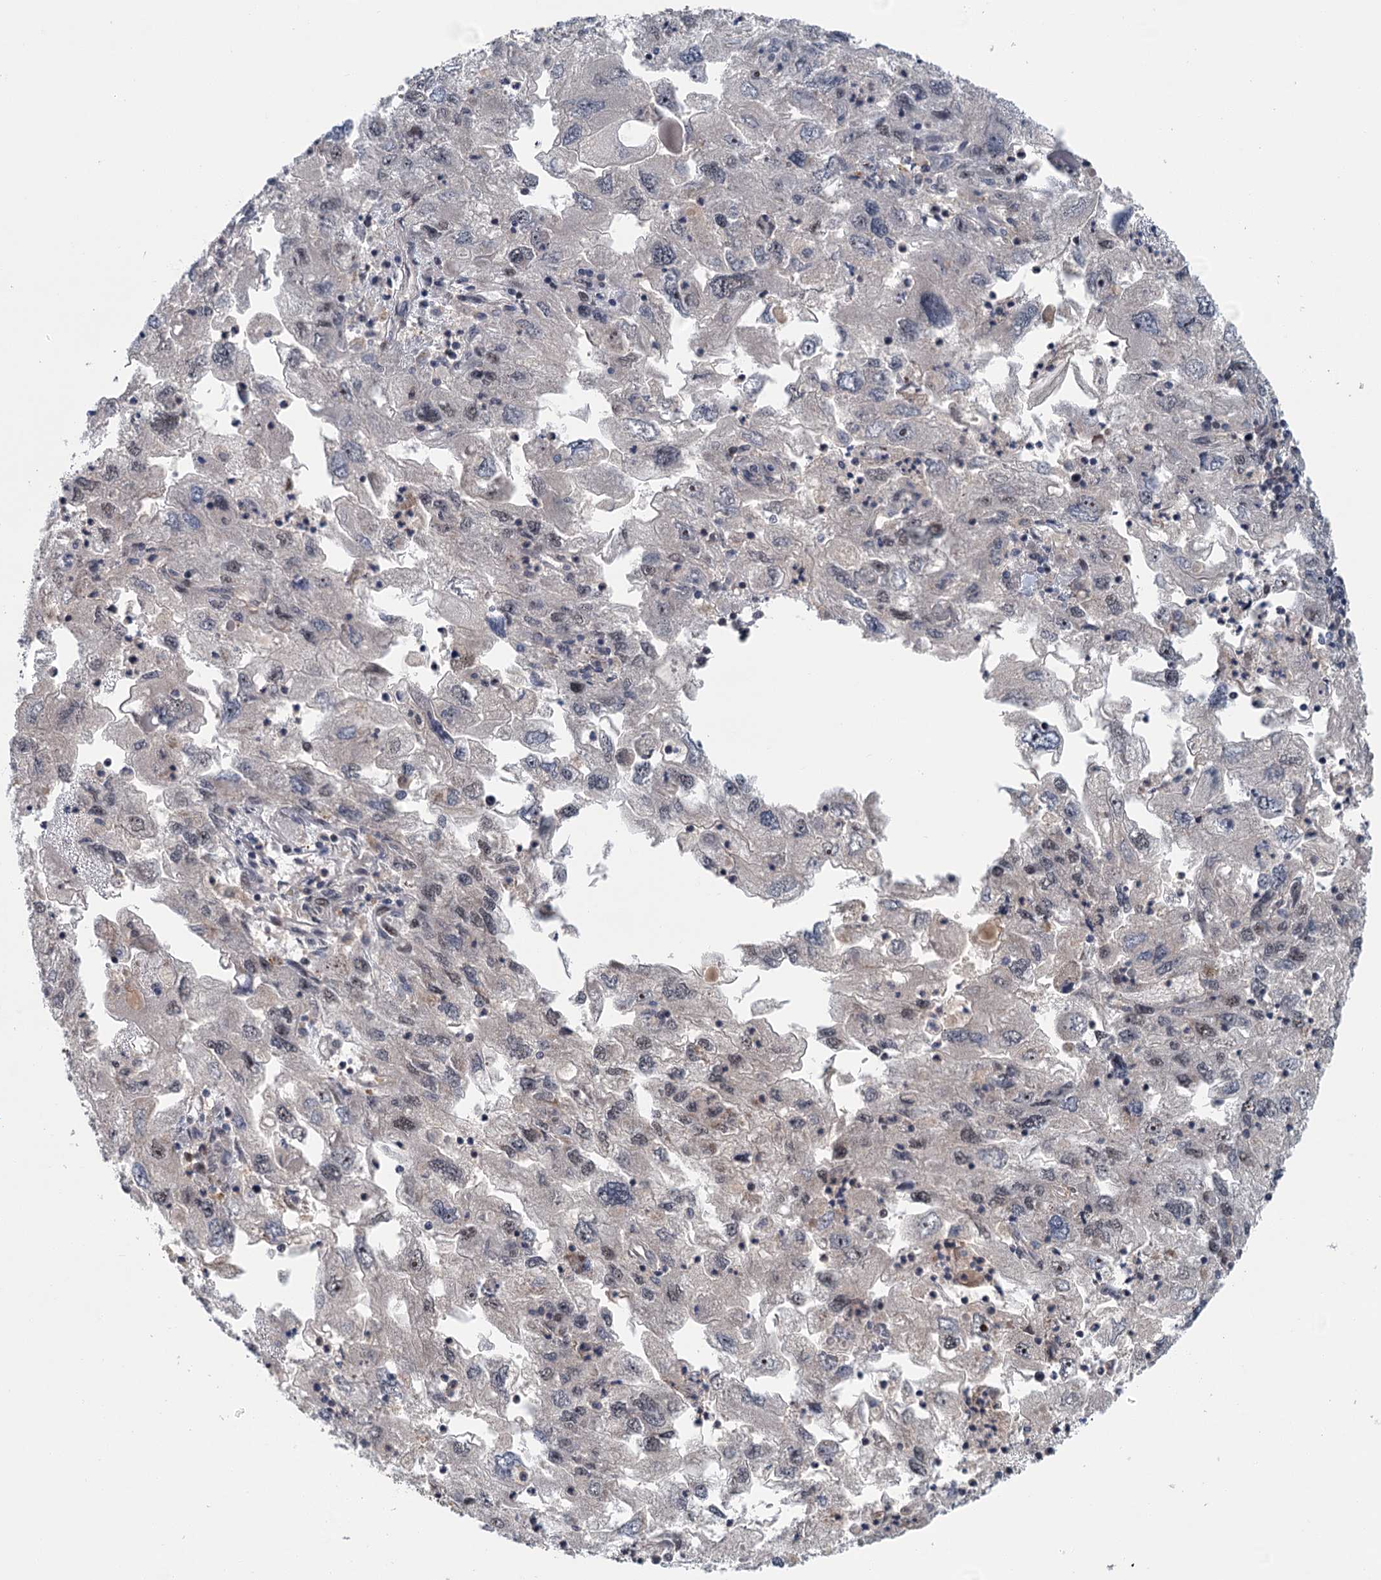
{"staining": {"intensity": "weak", "quantity": "<25%", "location": "nuclear"}, "tissue": "endometrial cancer", "cell_type": "Tumor cells", "image_type": "cancer", "snomed": [{"axis": "morphology", "description": "Adenocarcinoma, NOS"}, {"axis": "topography", "description": "Endometrium"}], "caption": "This is an IHC image of human adenocarcinoma (endometrial). There is no positivity in tumor cells.", "gene": "TAS2R42", "patient": {"sex": "female", "age": 49}}